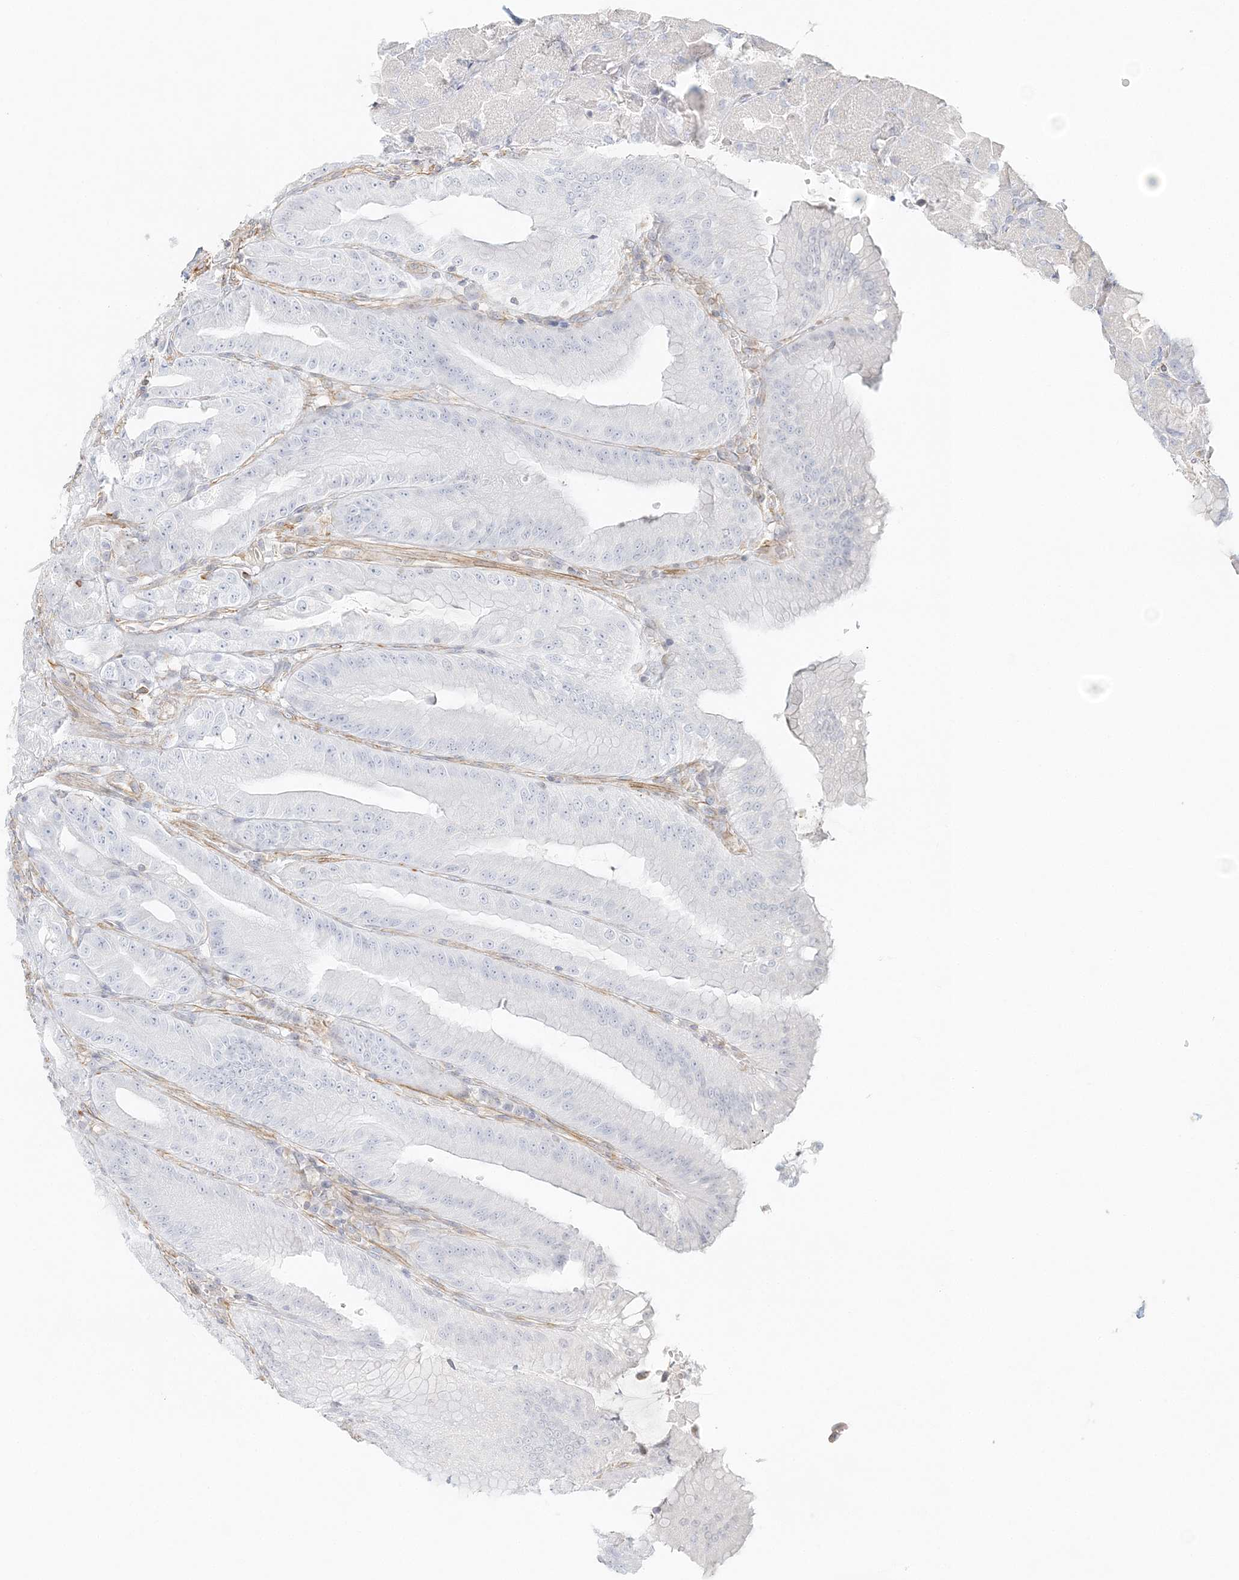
{"staining": {"intensity": "negative", "quantity": "none", "location": "none"}, "tissue": "stomach", "cell_type": "Glandular cells", "image_type": "normal", "snomed": [{"axis": "morphology", "description": "Normal tissue, NOS"}, {"axis": "topography", "description": "Stomach, upper"}, {"axis": "topography", "description": "Stomach, lower"}], "caption": "Glandular cells show no significant staining in normal stomach. (Stains: DAB (3,3'-diaminobenzidine) IHC with hematoxylin counter stain, Microscopy: brightfield microscopy at high magnification).", "gene": "DMRTB1", "patient": {"sex": "male", "age": 71}}